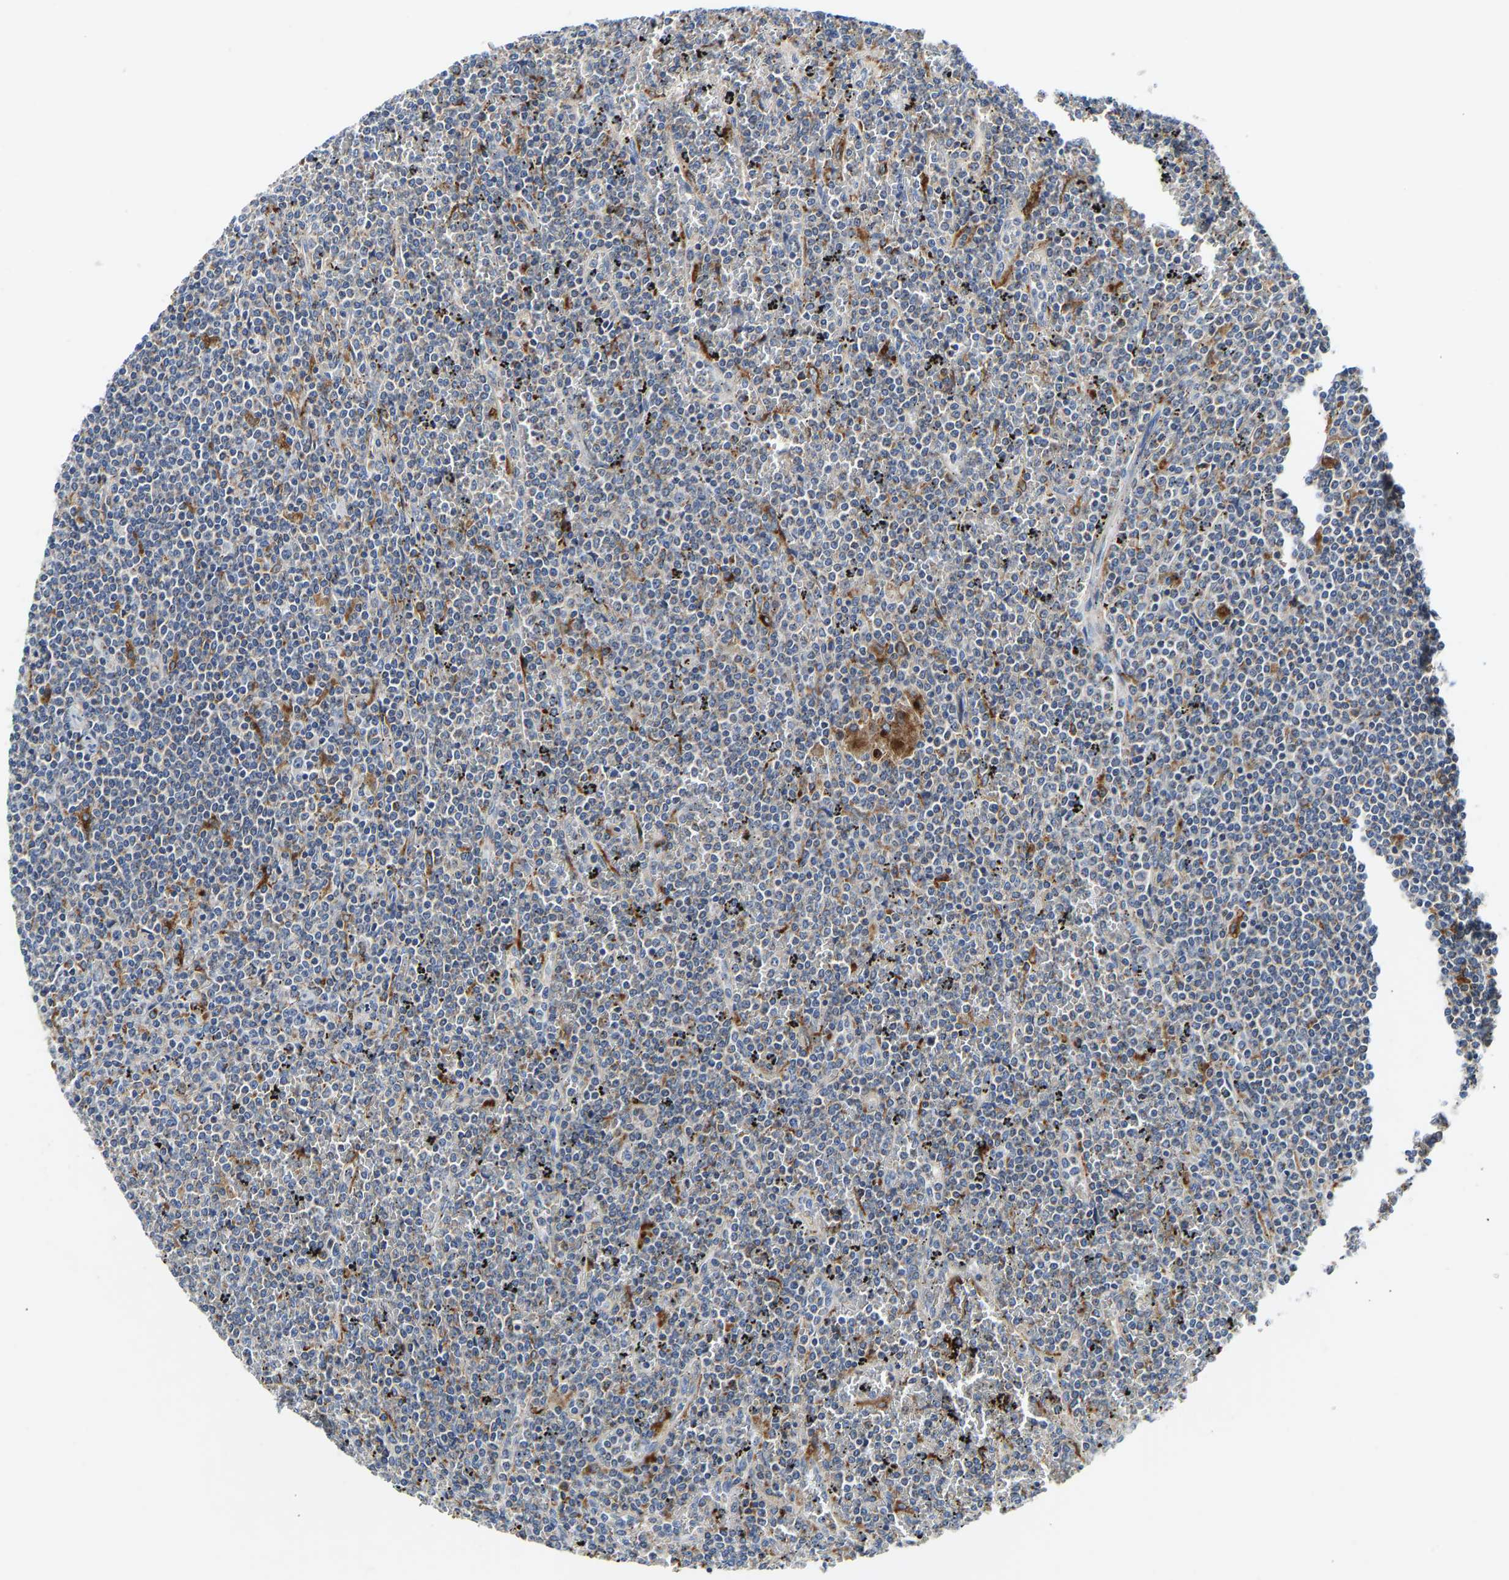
{"staining": {"intensity": "moderate", "quantity": "25%-75%", "location": "cytoplasmic/membranous"}, "tissue": "lymphoma", "cell_type": "Tumor cells", "image_type": "cancer", "snomed": [{"axis": "morphology", "description": "Malignant lymphoma, non-Hodgkin's type, Low grade"}, {"axis": "topography", "description": "Spleen"}], "caption": "Protein expression by IHC shows moderate cytoplasmic/membranous expression in about 25%-75% of tumor cells in lymphoma.", "gene": "ATP6V1E1", "patient": {"sex": "female", "age": 19}}